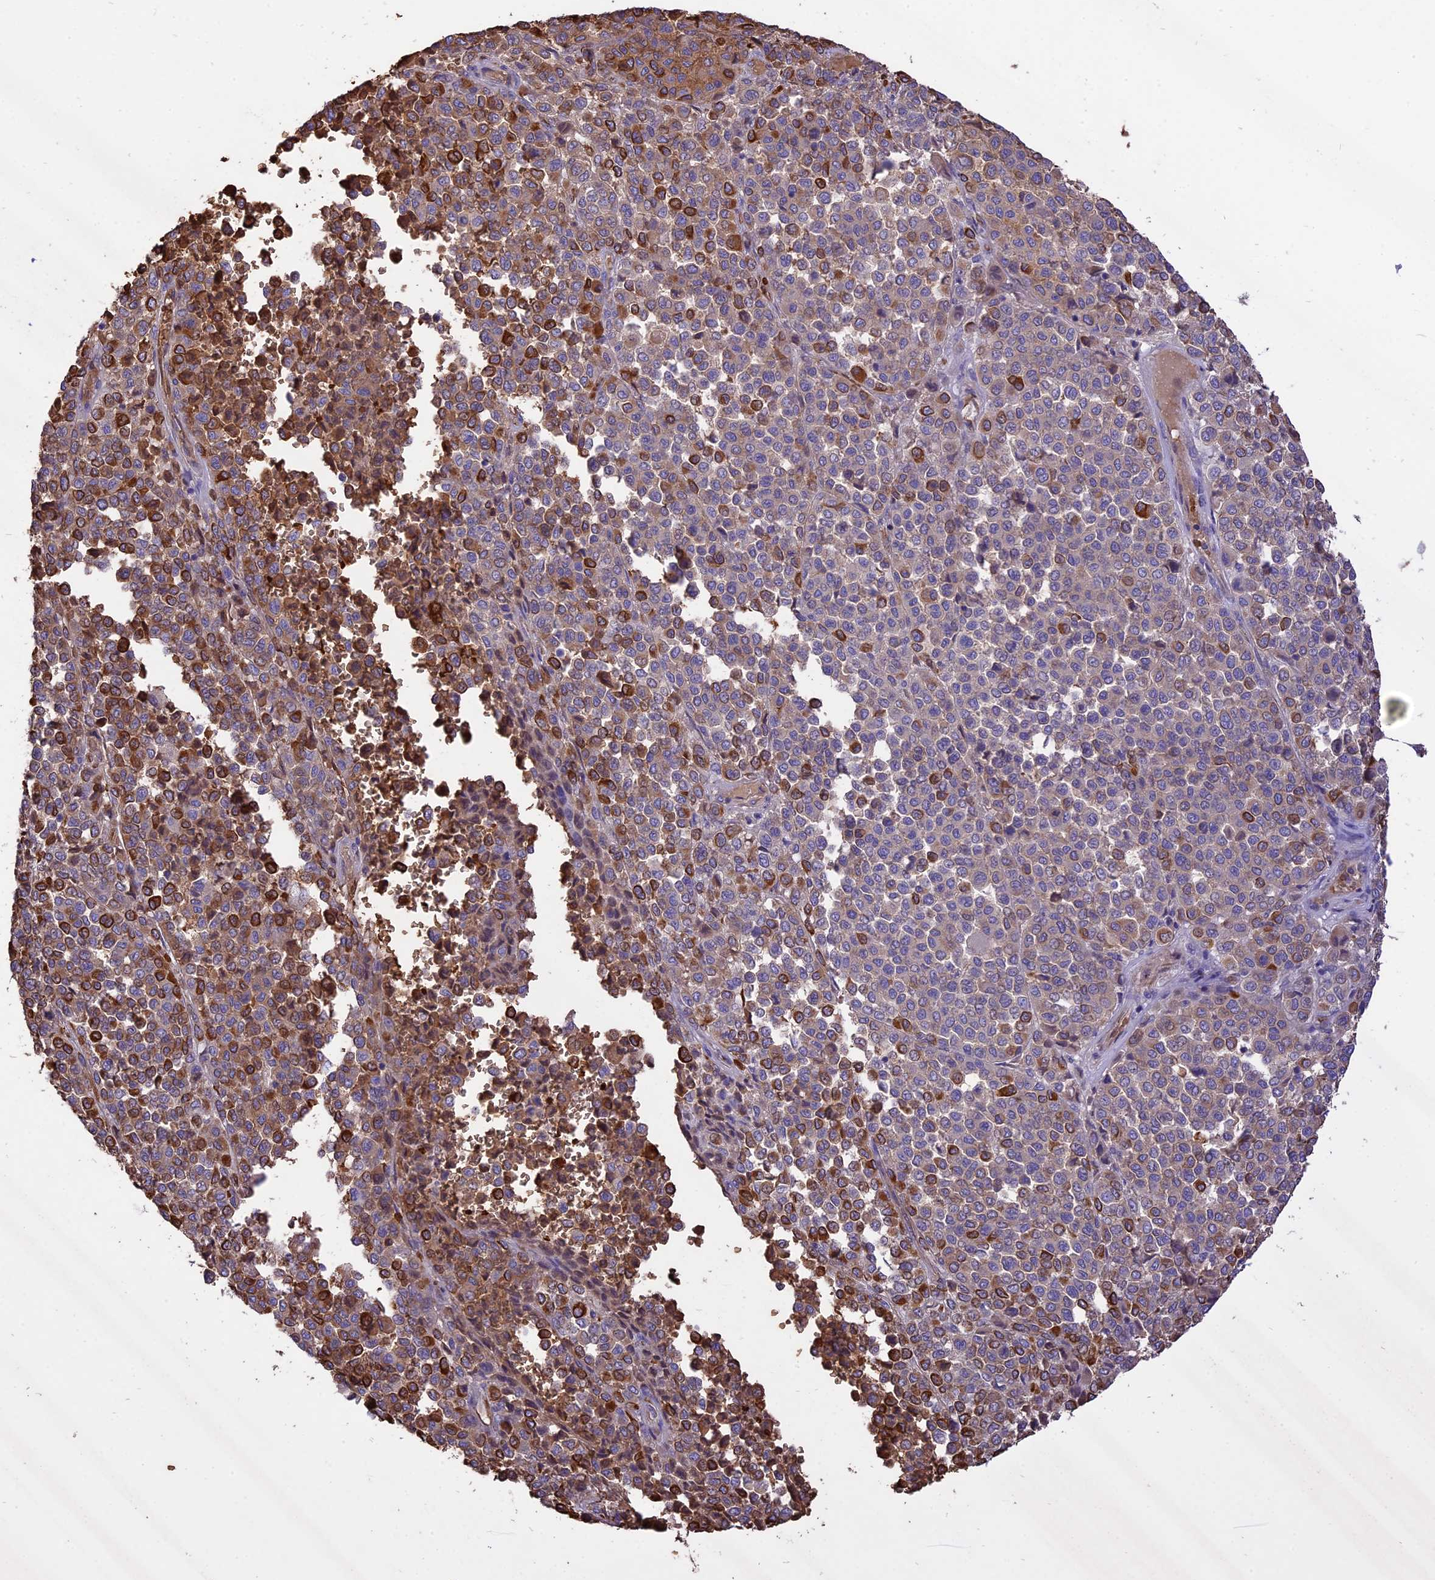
{"staining": {"intensity": "moderate", "quantity": "25%-75%", "location": "cytoplasmic/membranous,nuclear"}, "tissue": "melanoma", "cell_type": "Tumor cells", "image_type": "cancer", "snomed": [{"axis": "morphology", "description": "Malignant melanoma, Metastatic site"}, {"axis": "topography", "description": "Pancreas"}], "caption": "IHC image of neoplastic tissue: melanoma stained using IHC displays medium levels of moderate protein expression localized specifically in the cytoplasmic/membranous and nuclear of tumor cells, appearing as a cytoplasmic/membranous and nuclear brown color.", "gene": "TTC4", "patient": {"sex": "female", "age": 30}}